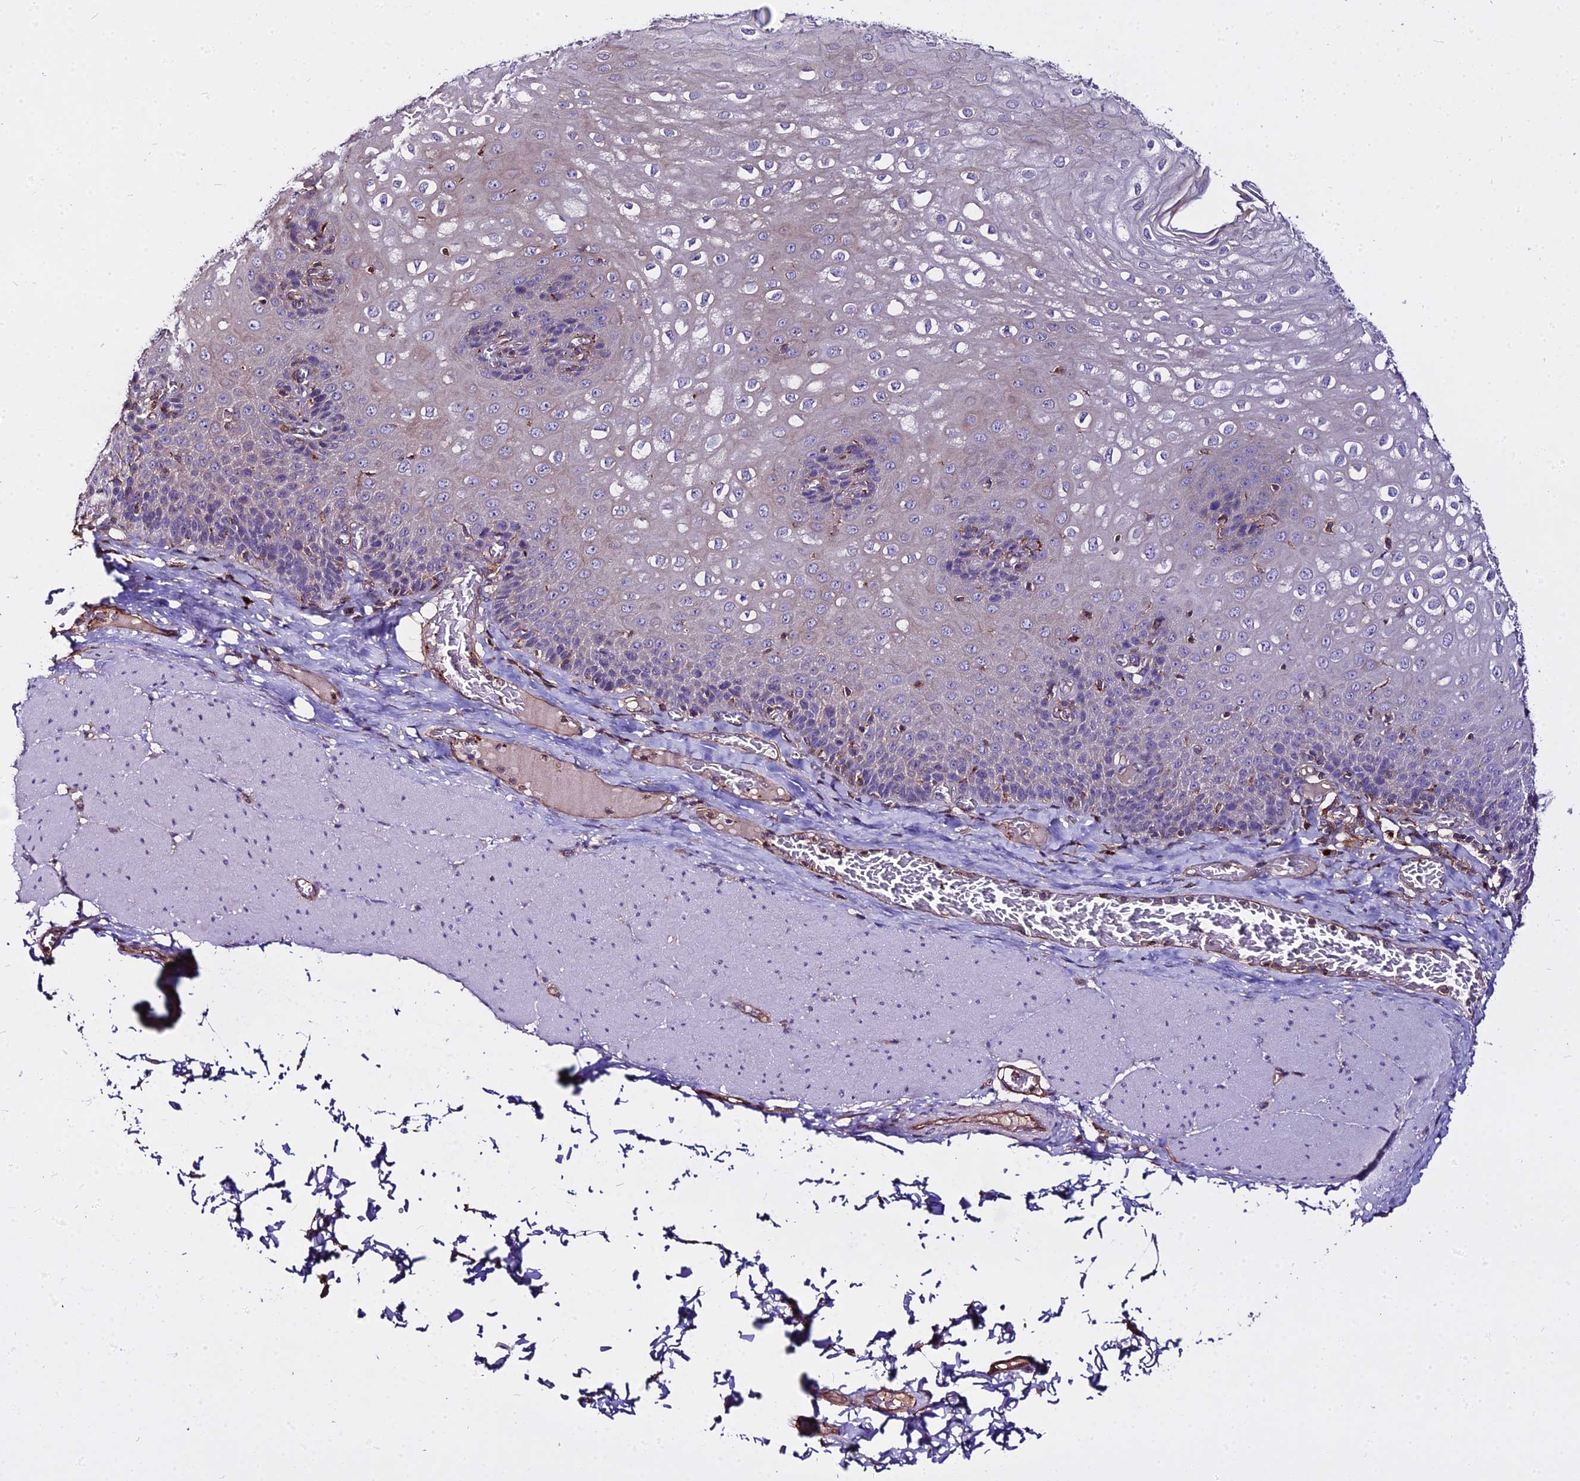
{"staining": {"intensity": "negative", "quantity": "none", "location": "none"}, "tissue": "esophagus", "cell_type": "Squamous epithelial cells", "image_type": "normal", "snomed": [{"axis": "morphology", "description": "Normal tissue, NOS"}, {"axis": "topography", "description": "Esophagus"}], "caption": "There is no significant staining in squamous epithelial cells of esophagus. Nuclei are stained in blue.", "gene": "GLYAT", "patient": {"sex": "male", "age": 60}}